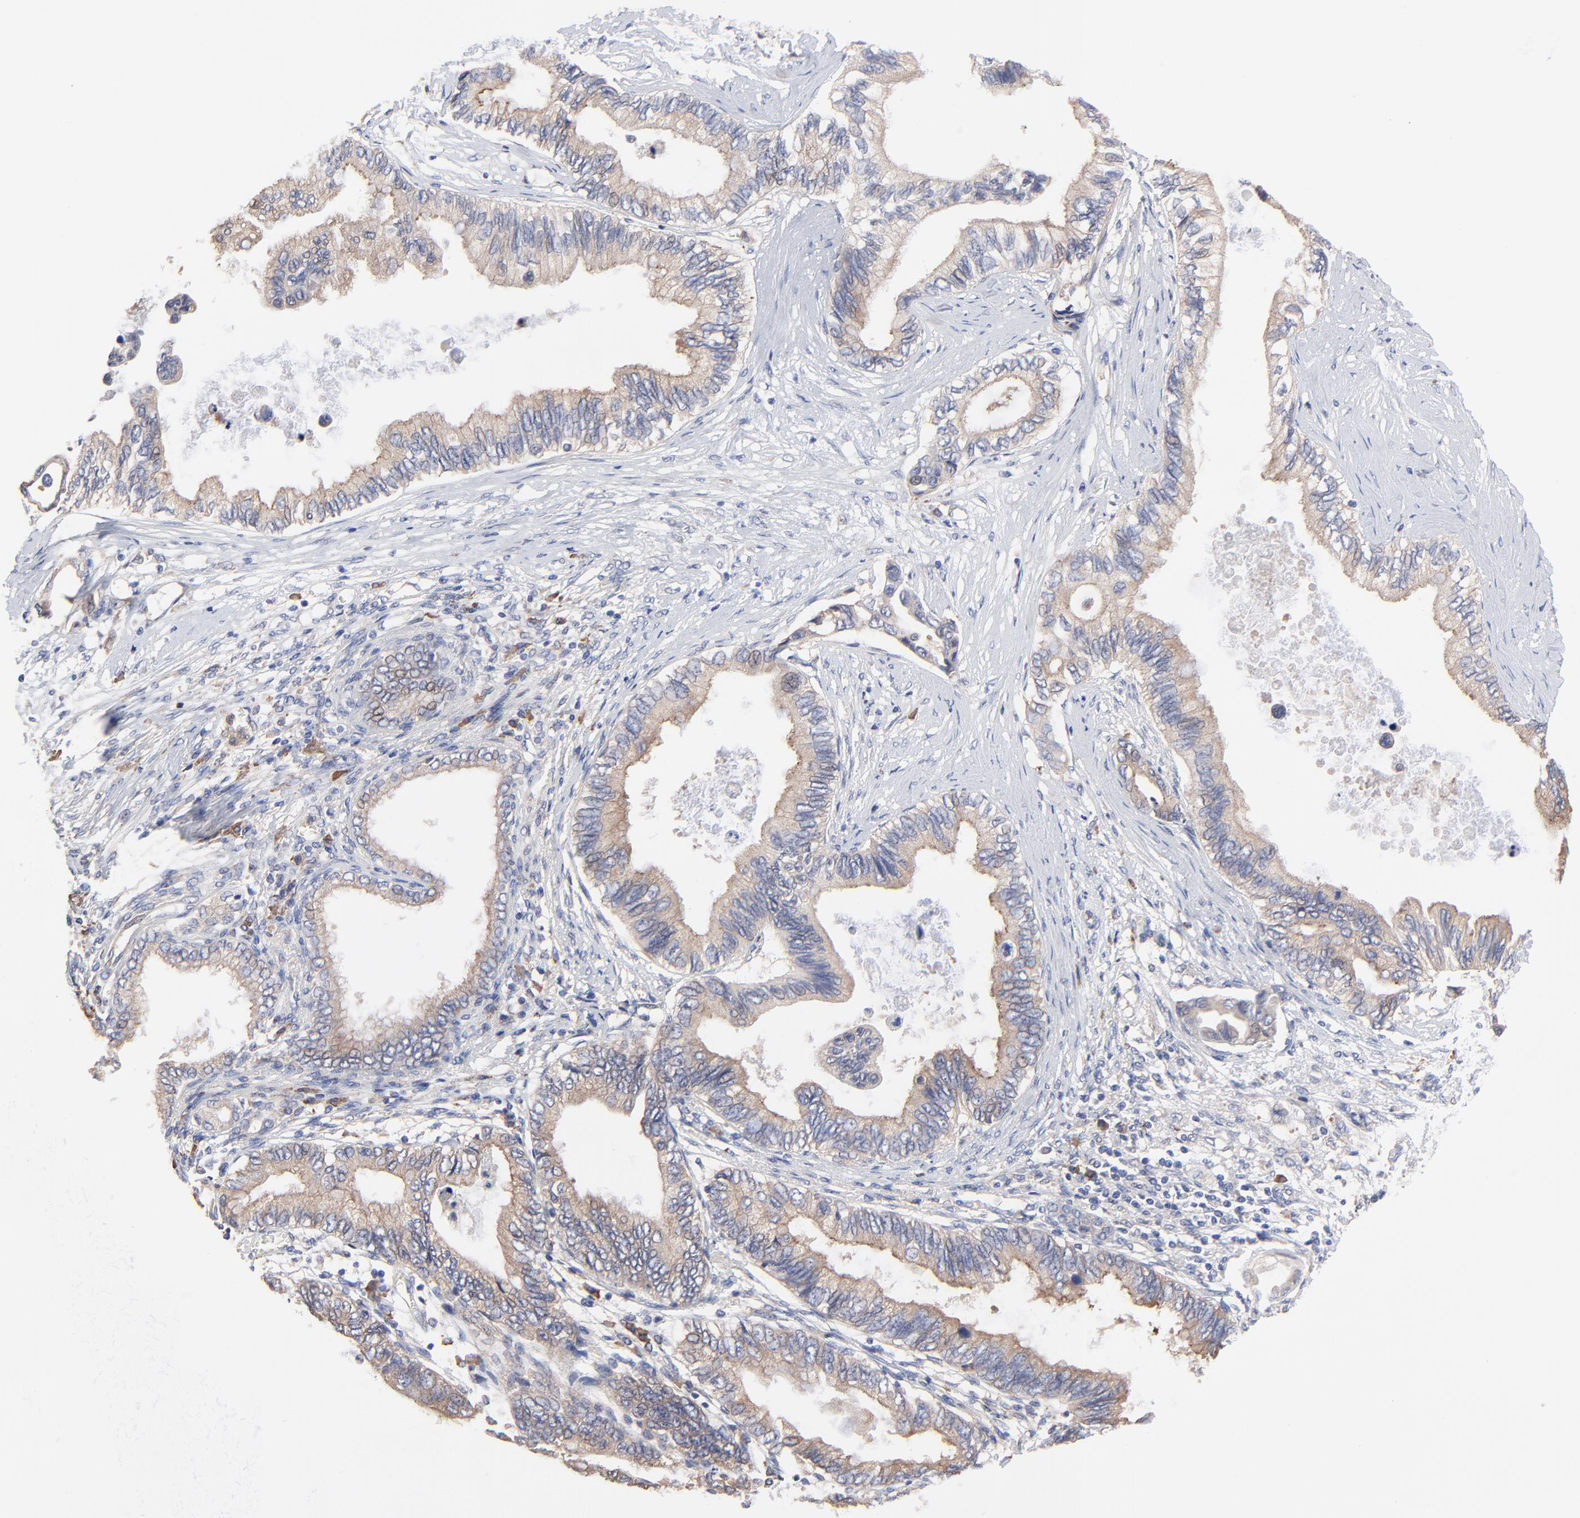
{"staining": {"intensity": "moderate", "quantity": ">75%", "location": "cytoplasmic/membranous"}, "tissue": "pancreatic cancer", "cell_type": "Tumor cells", "image_type": "cancer", "snomed": [{"axis": "morphology", "description": "Adenocarcinoma, NOS"}, {"axis": "topography", "description": "Pancreas"}], "caption": "A histopathology image showing moderate cytoplasmic/membranous expression in approximately >75% of tumor cells in adenocarcinoma (pancreatic), as visualized by brown immunohistochemical staining.", "gene": "PPFIBP2", "patient": {"sex": "female", "age": 66}}